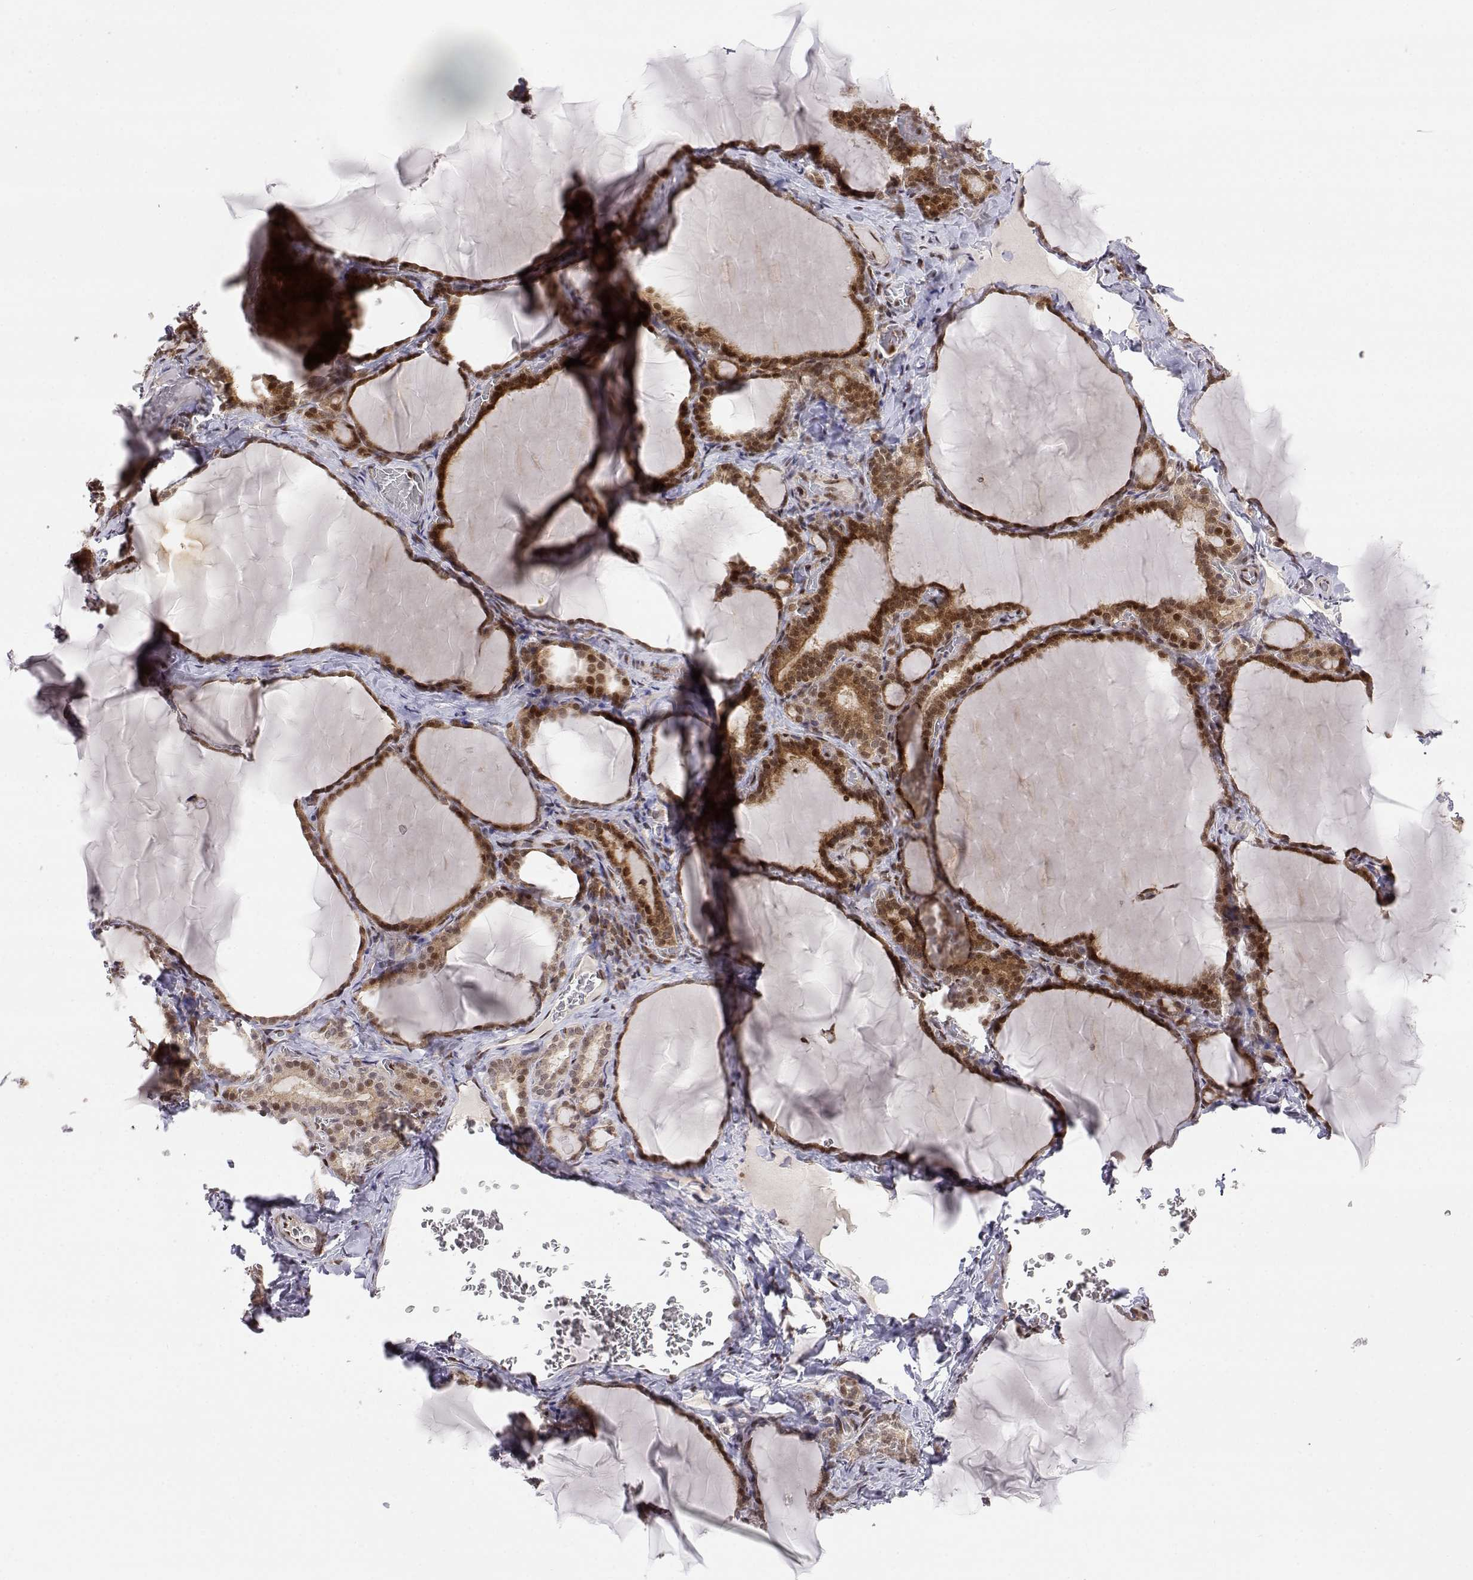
{"staining": {"intensity": "strong", "quantity": ">75%", "location": "cytoplasmic/membranous,nuclear"}, "tissue": "thyroid gland", "cell_type": "Glandular cells", "image_type": "normal", "snomed": [{"axis": "morphology", "description": "Normal tissue, NOS"}, {"axis": "morphology", "description": "Hyperplasia, NOS"}, {"axis": "topography", "description": "Thyroid gland"}], "caption": "Immunohistochemical staining of normal human thyroid gland exhibits high levels of strong cytoplasmic/membranous,nuclear expression in about >75% of glandular cells. The staining was performed using DAB, with brown indicating positive protein expression. Nuclei are stained blue with hematoxylin.", "gene": "BRCA1", "patient": {"sex": "female", "age": 27}}